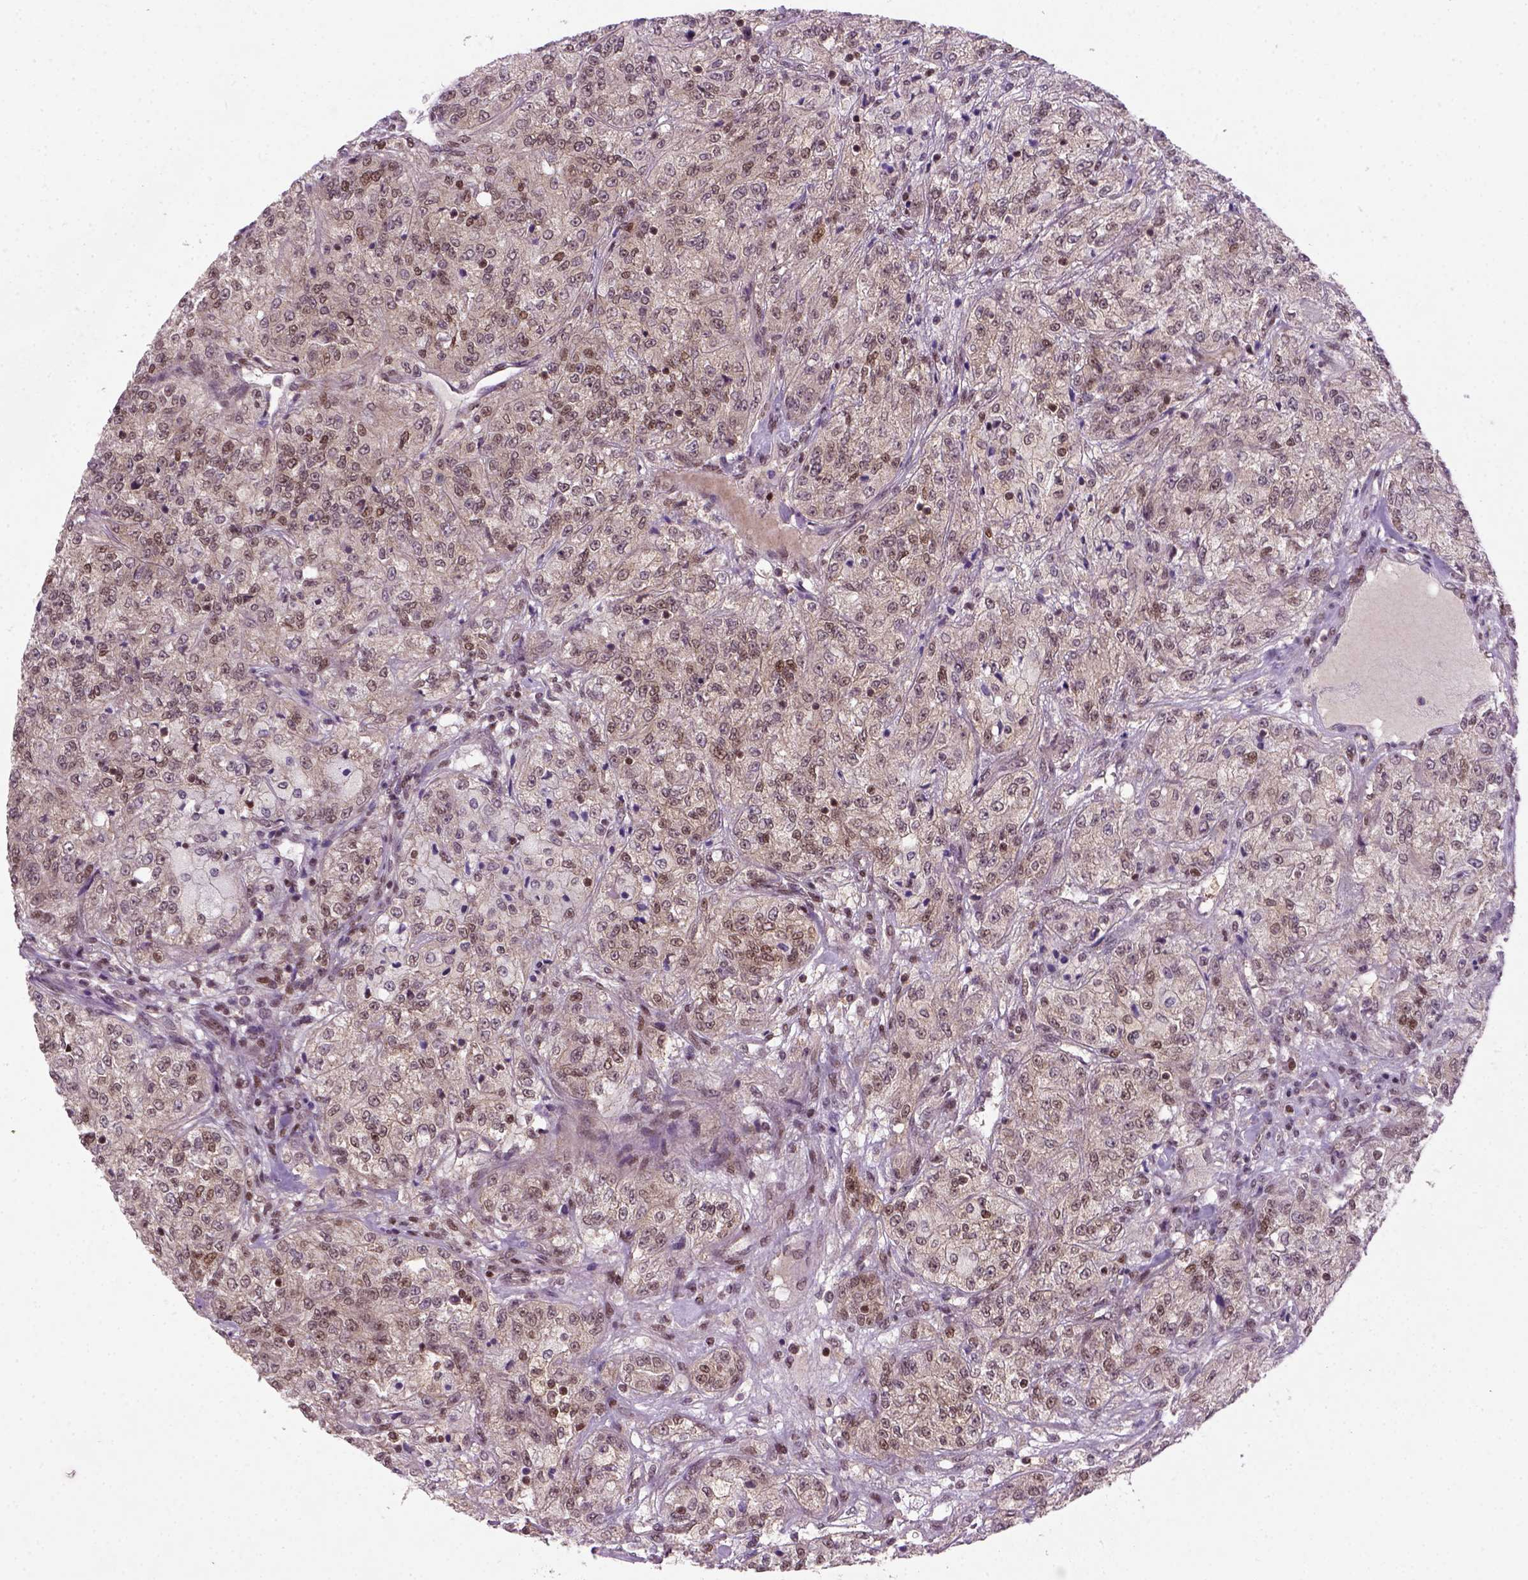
{"staining": {"intensity": "moderate", "quantity": "25%-75%", "location": "nuclear"}, "tissue": "renal cancer", "cell_type": "Tumor cells", "image_type": "cancer", "snomed": [{"axis": "morphology", "description": "Adenocarcinoma, NOS"}, {"axis": "topography", "description": "Kidney"}], "caption": "Immunohistochemical staining of human renal adenocarcinoma reveals medium levels of moderate nuclear positivity in approximately 25%-75% of tumor cells. The staining was performed using DAB (3,3'-diaminobenzidine) to visualize the protein expression in brown, while the nuclei were stained in blue with hematoxylin (Magnification: 20x).", "gene": "MGMT", "patient": {"sex": "female", "age": 63}}